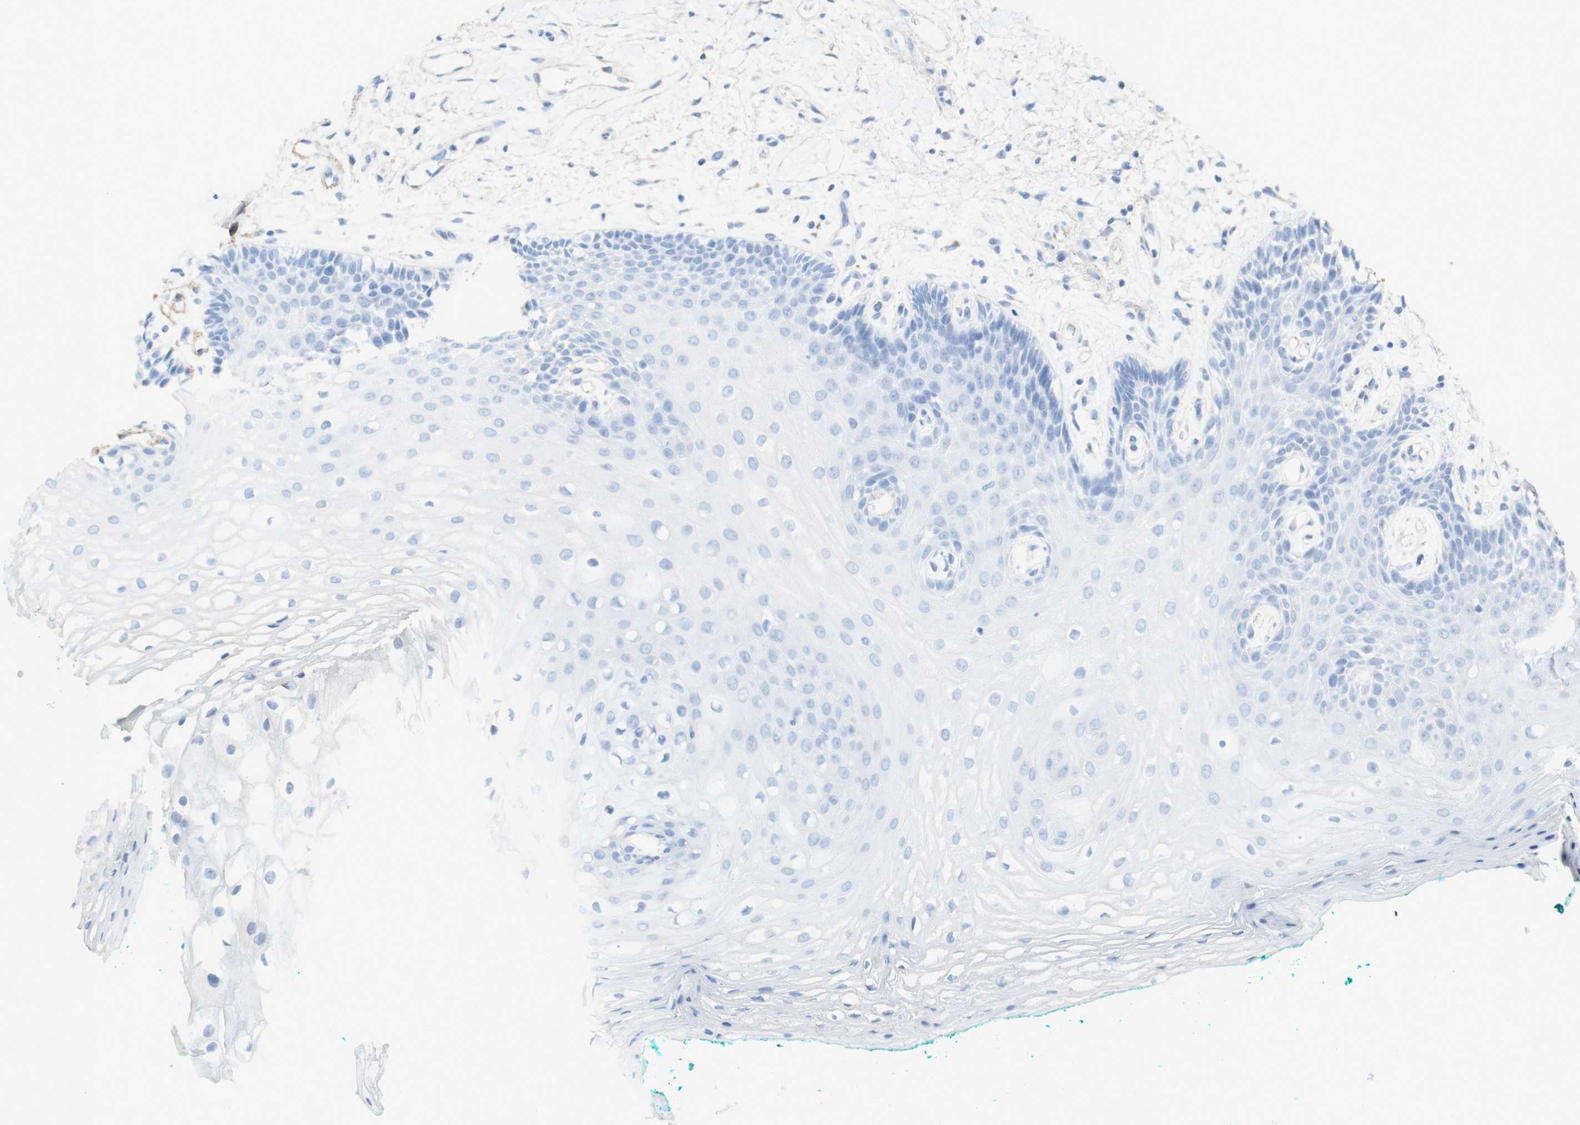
{"staining": {"intensity": "negative", "quantity": "none", "location": "none"}, "tissue": "oral mucosa", "cell_type": "Squamous epithelial cells", "image_type": "normal", "snomed": [{"axis": "morphology", "description": "Normal tissue, NOS"}, {"axis": "topography", "description": "Skeletal muscle"}, {"axis": "topography", "description": "Oral tissue"}, {"axis": "topography", "description": "Peripheral nerve tissue"}], "caption": "Squamous epithelial cells are negative for brown protein staining in benign oral mucosa.", "gene": "CNN3", "patient": {"sex": "female", "age": 84}}